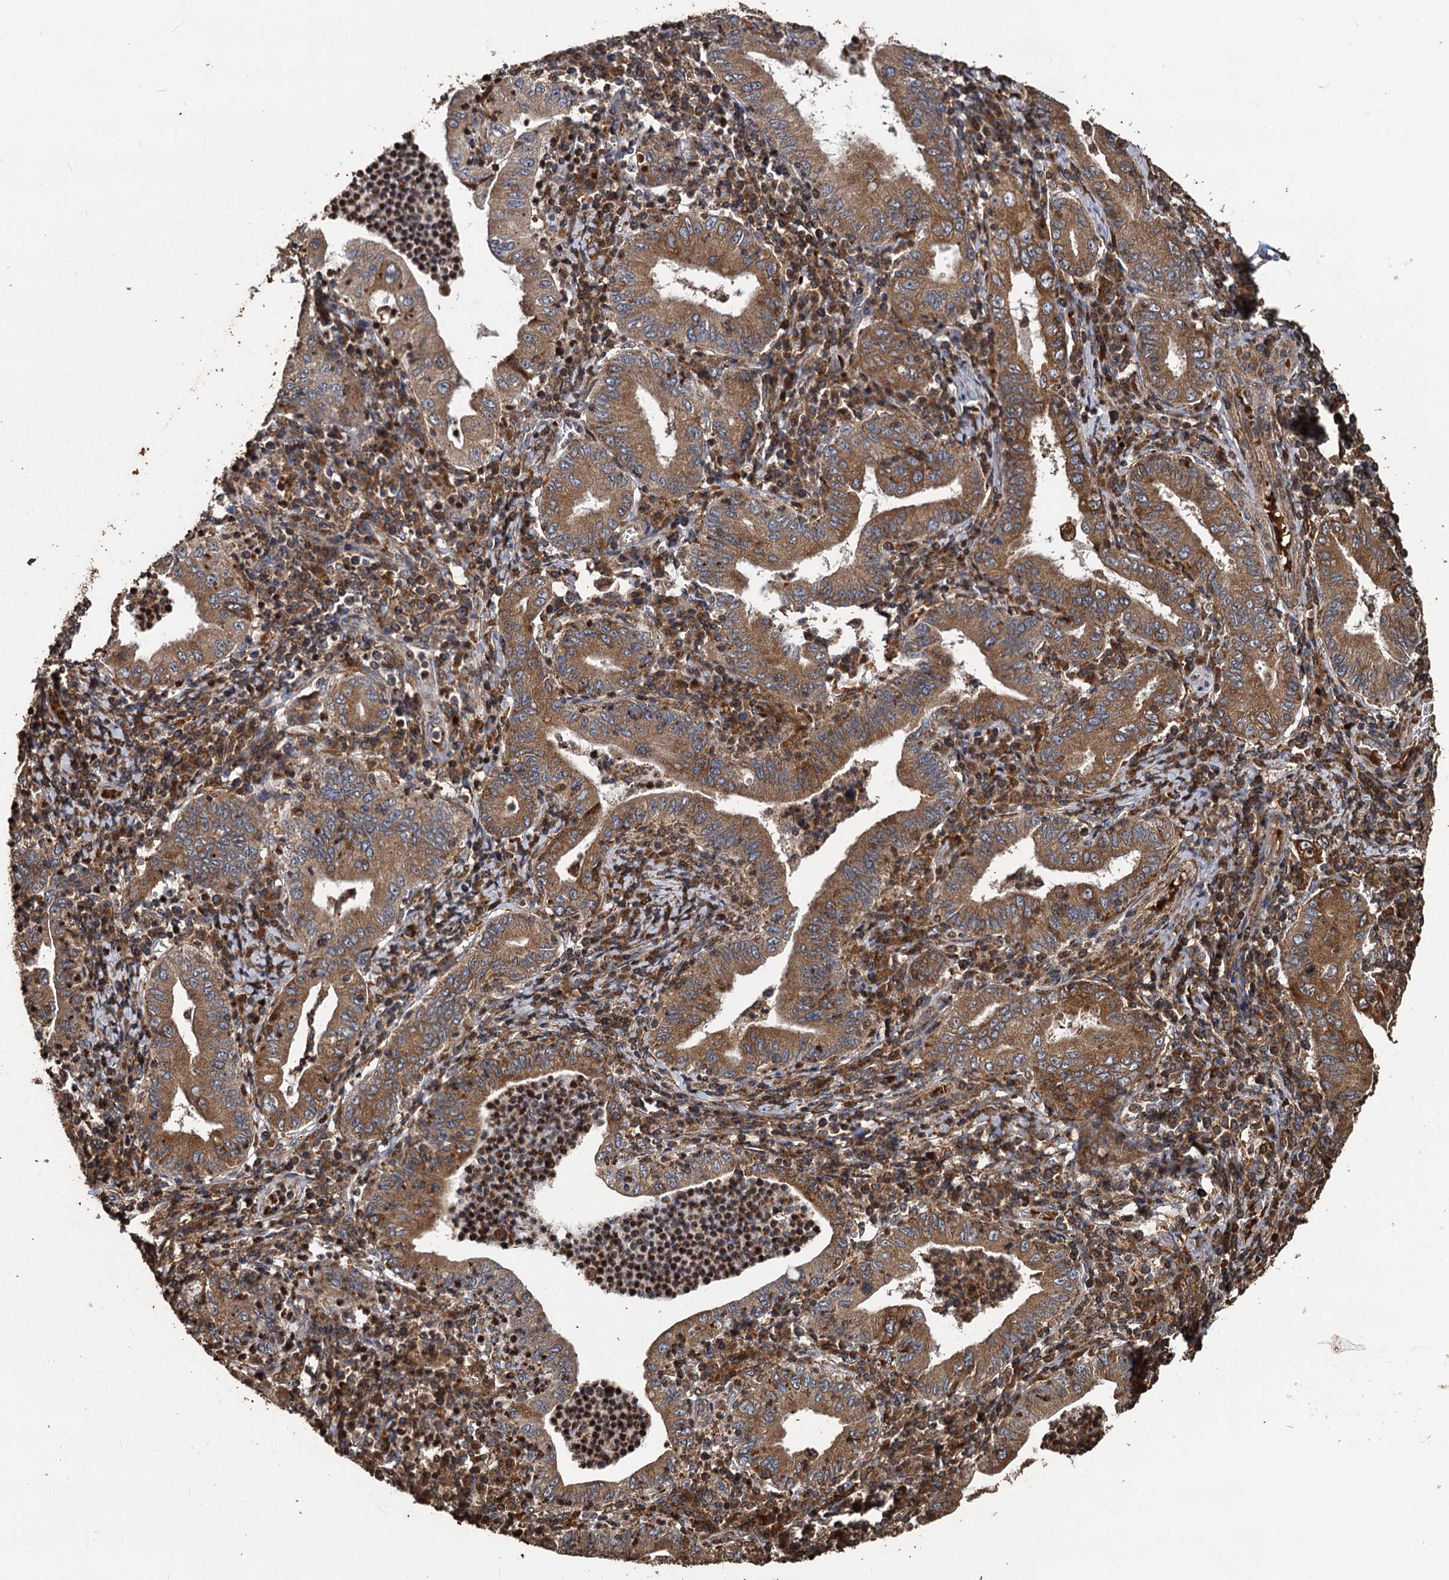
{"staining": {"intensity": "moderate", "quantity": ">75%", "location": "cytoplasmic/membranous"}, "tissue": "stomach cancer", "cell_type": "Tumor cells", "image_type": "cancer", "snomed": [{"axis": "morphology", "description": "Normal tissue, NOS"}, {"axis": "morphology", "description": "Adenocarcinoma, NOS"}, {"axis": "topography", "description": "Esophagus"}, {"axis": "topography", "description": "Stomach, upper"}, {"axis": "topography", "description": "Peripheral nerve tissue"}], "caption": "Immunohistochemistry of stomach cancer demonstrates medium levels of moderate cytoplasmic/membranous expression in approximately >75% of tumor cells.", "gene": "NOTCH2NLA", "patient": {"sex": "male", "age": 62}}